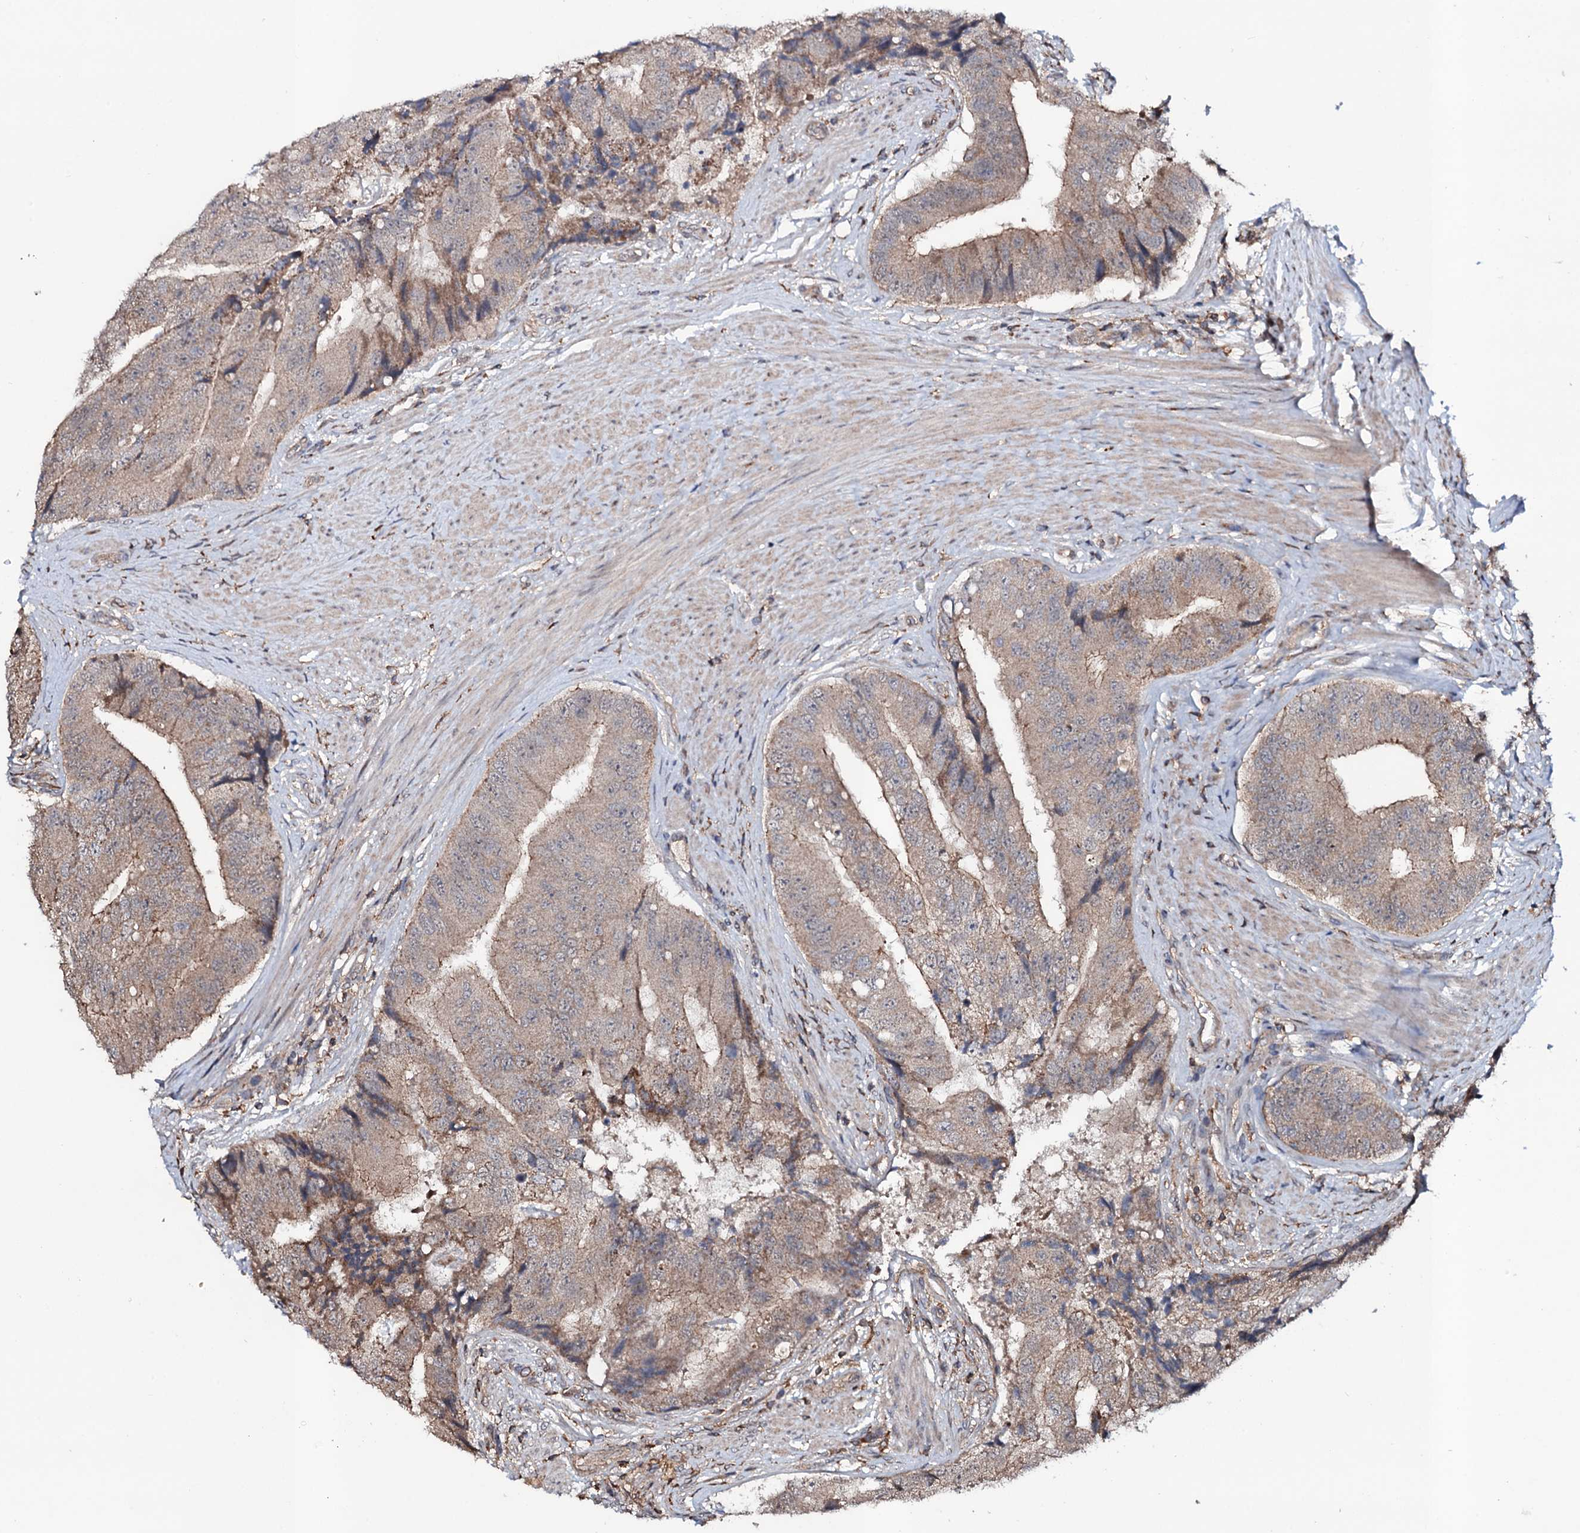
{"staining": {"intensity": "moderate", "quantity": "25%-75%", "location": "cytoplasmic/membranous"}, "tissue": "prostate cancer", "cell_type": "Tumor cells", "image_type": "cancer", "snomed": [{"axis": "morphology", "description": "Adenocarcinoma, High grade"}, {"axis": "topography", "description": "Prostate"}], "caption": "A histopathology image showing moderate cytoplasmic/membranous positivity in approximately 25%-75% of tumor cells in adenocarcinoma (high-grade) (prostate), as visualized by brown immunohistochemical staining.", "gene": "COG6", "patient": {"sex": "male", "age": 70}}